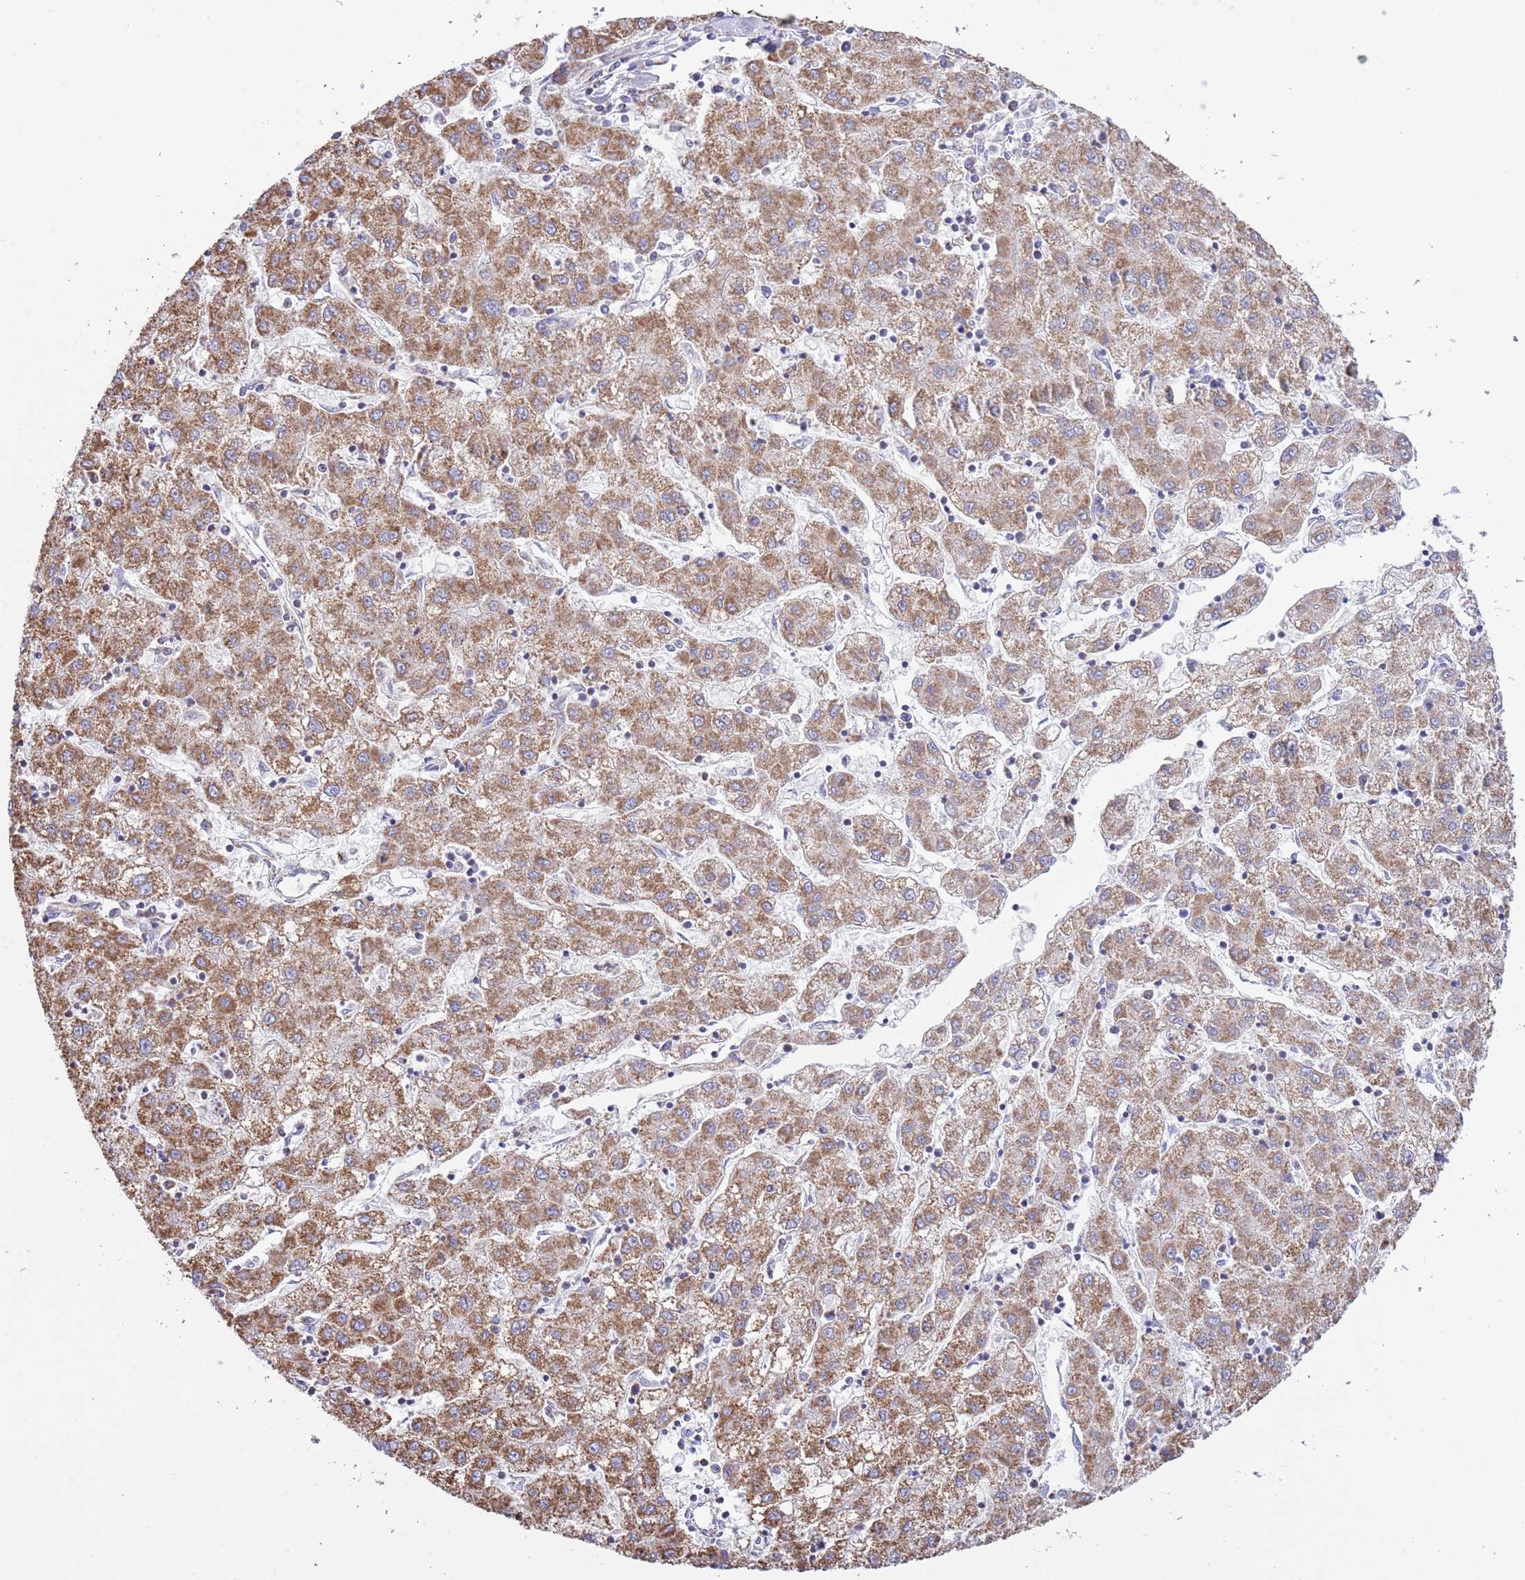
{"staining": {"intensity": "moderate", "quantity": ">75%", "location": "cytoplasmic/membranous"}, "tissue": "liver cancer", "cell_type": "Tumor cells", "image_type": "cancer", "snomed": [{"axis": "morphology", "description": "Carcinoma, Hepatocellular, NOS"}, {"axis": "topography", "description": "Liver"}], "caption": "About >75% of tumor cells in liver hepatocellular carcinoma exhibit moderate cytoplasmic/membranous protein staining as visualized by brown immunohistochemical staining.", "gene": "TEKTIP1", "patient": {"sex": "male", "age": 72}}